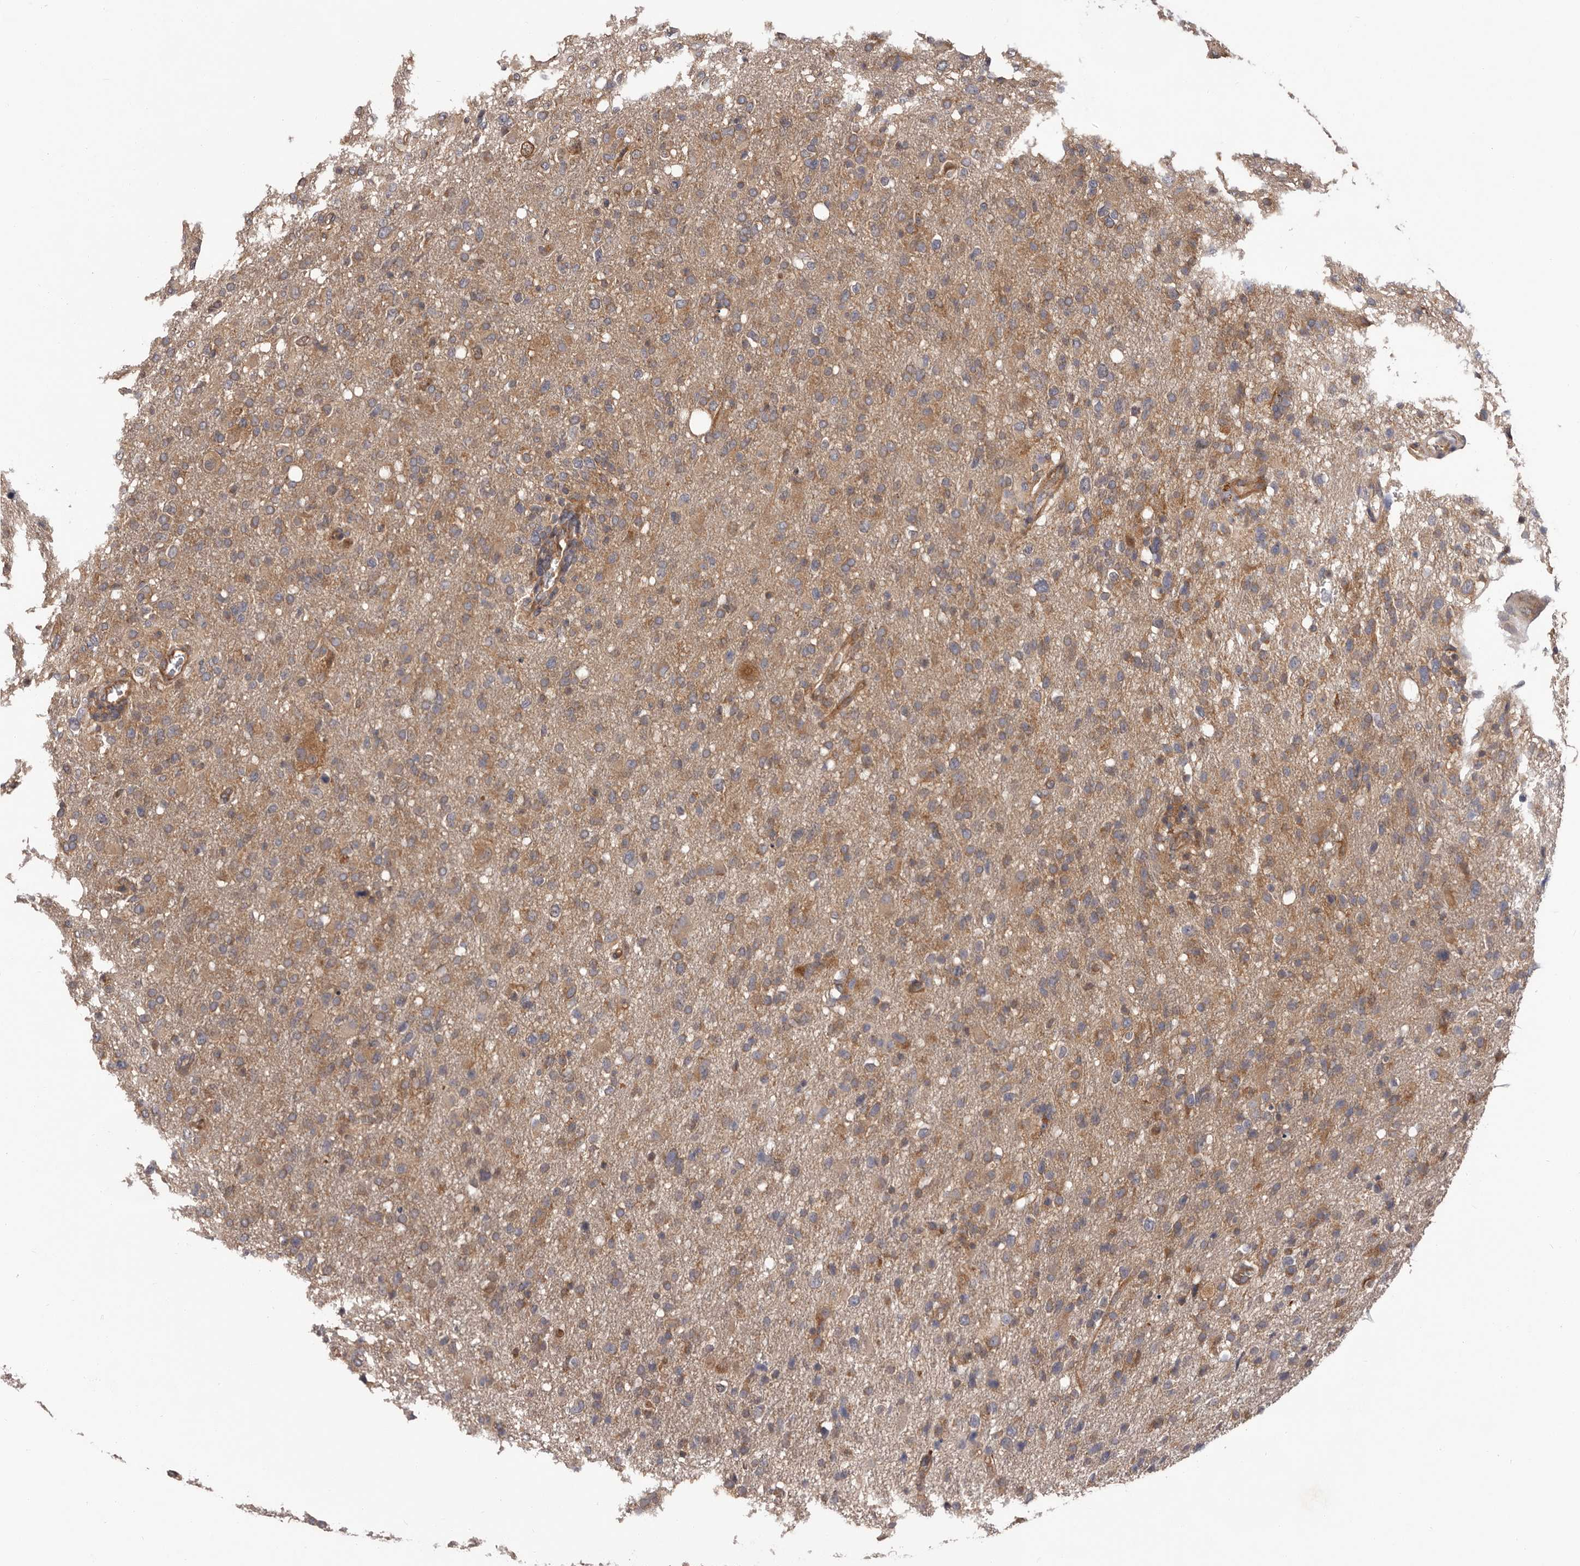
{"staining": {"intensity": "moderate", "quantity": ">75%", "location": "cytoplasmic/membranous"}, "tissue": "glioma", "cell_type": "Tumor cells", "image_type": "cancer", "snomed": [{"axis": "morphology", "description": "Glioma, malignant, High grade"}, {"axis": "topography", "description": "Brain"}], "caption": "IHC micrograph of malignant high-grade glioma stained for a protein (brown), which shows medium levels of moderate cytoplasmic/membranous positivity in about >75% of tumor cells.", "gene": "VPS37A", "patient": {"sex": "female", "age": 57}}